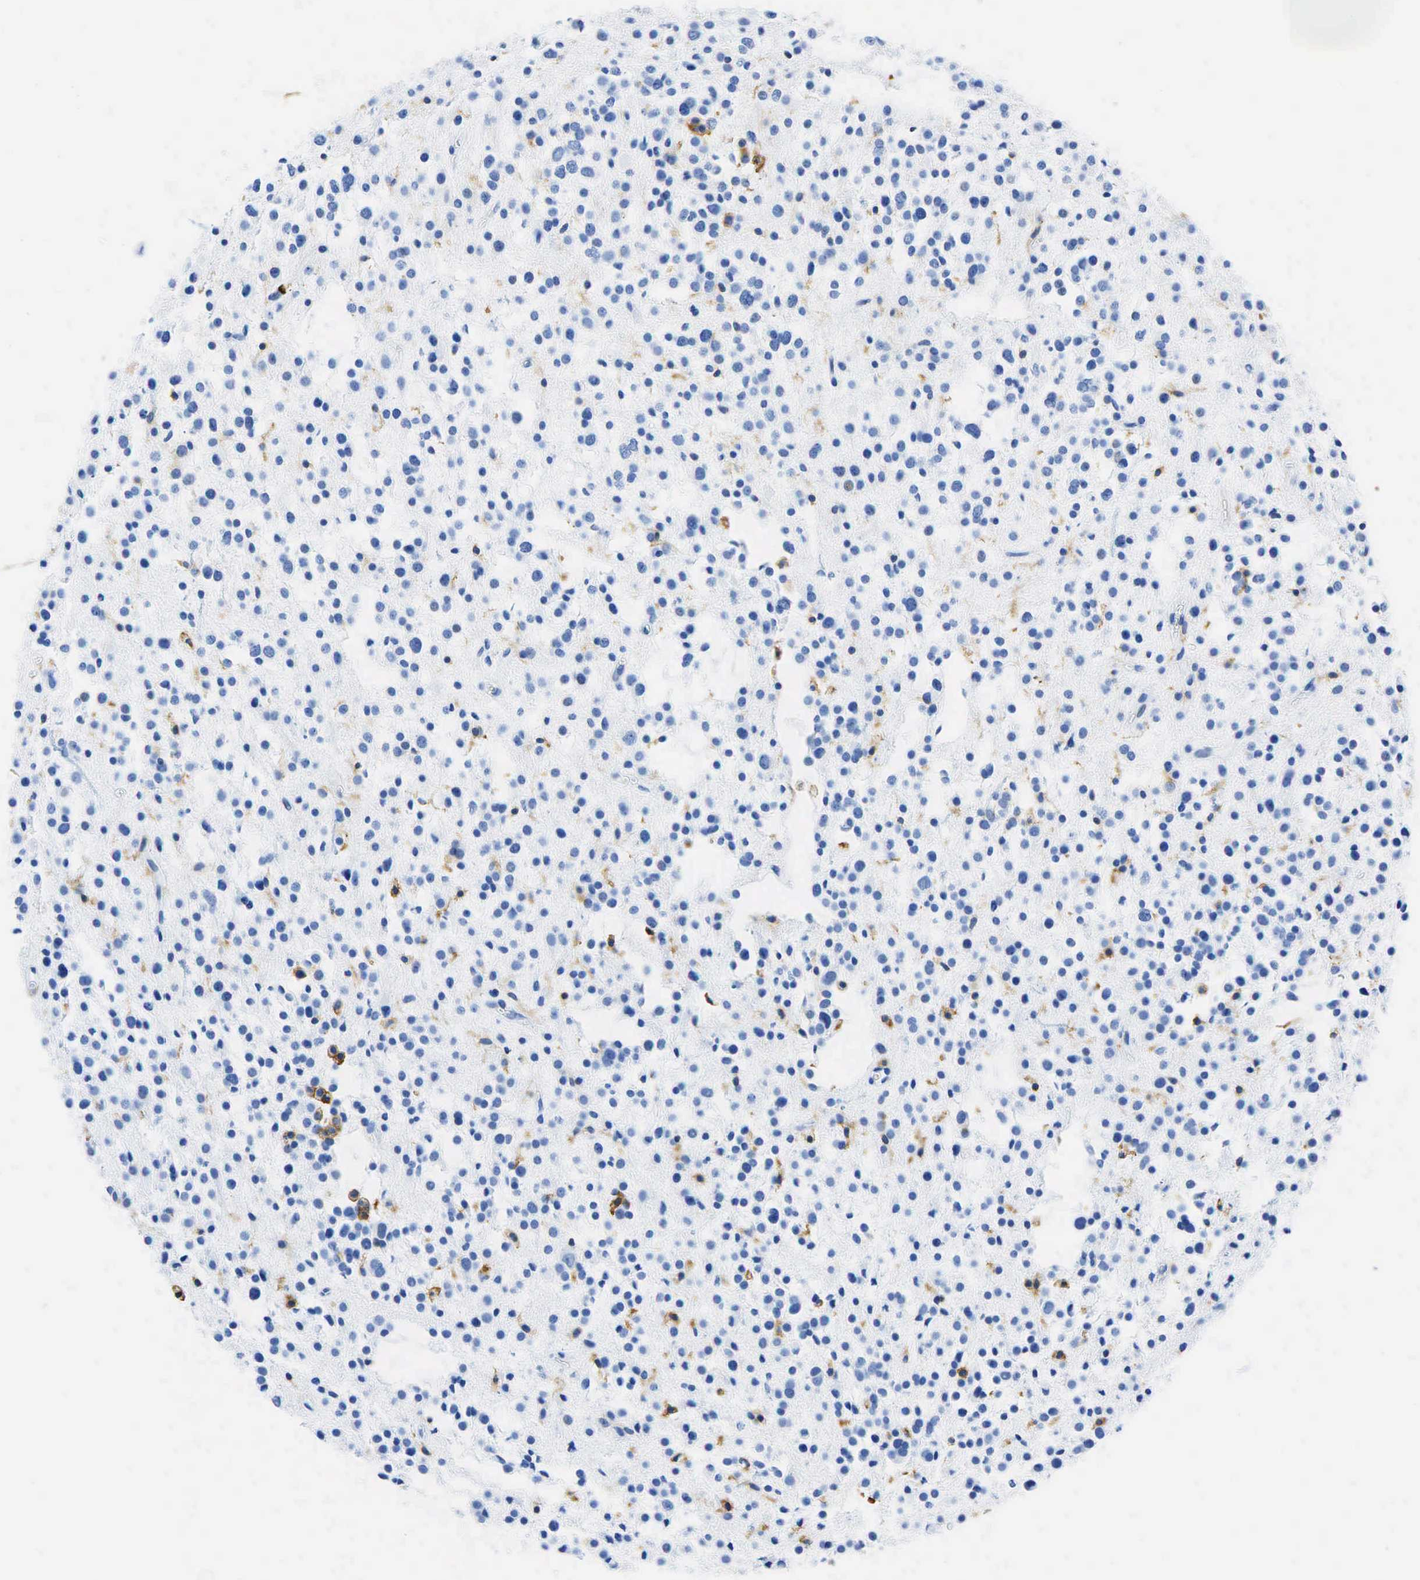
{"staining": {"intensity": "negative", "quantity": "none", "location": "none"}, "tissue": "glioma", "cell_type": "Tumor cells", "image_type": "cancer", "snomed": [{"axis": "morphology", "description": "Glioma, malignant, Low grade"}, {"axis": "topography", "description": "Brain"}], "caption": "Malignant glioma (low-grade) stained for a protein using immunohistochemistry exhibits no expression tumor cells.", "gene": "PTPRC", "patient": {"sex": "female", "age": 36}}